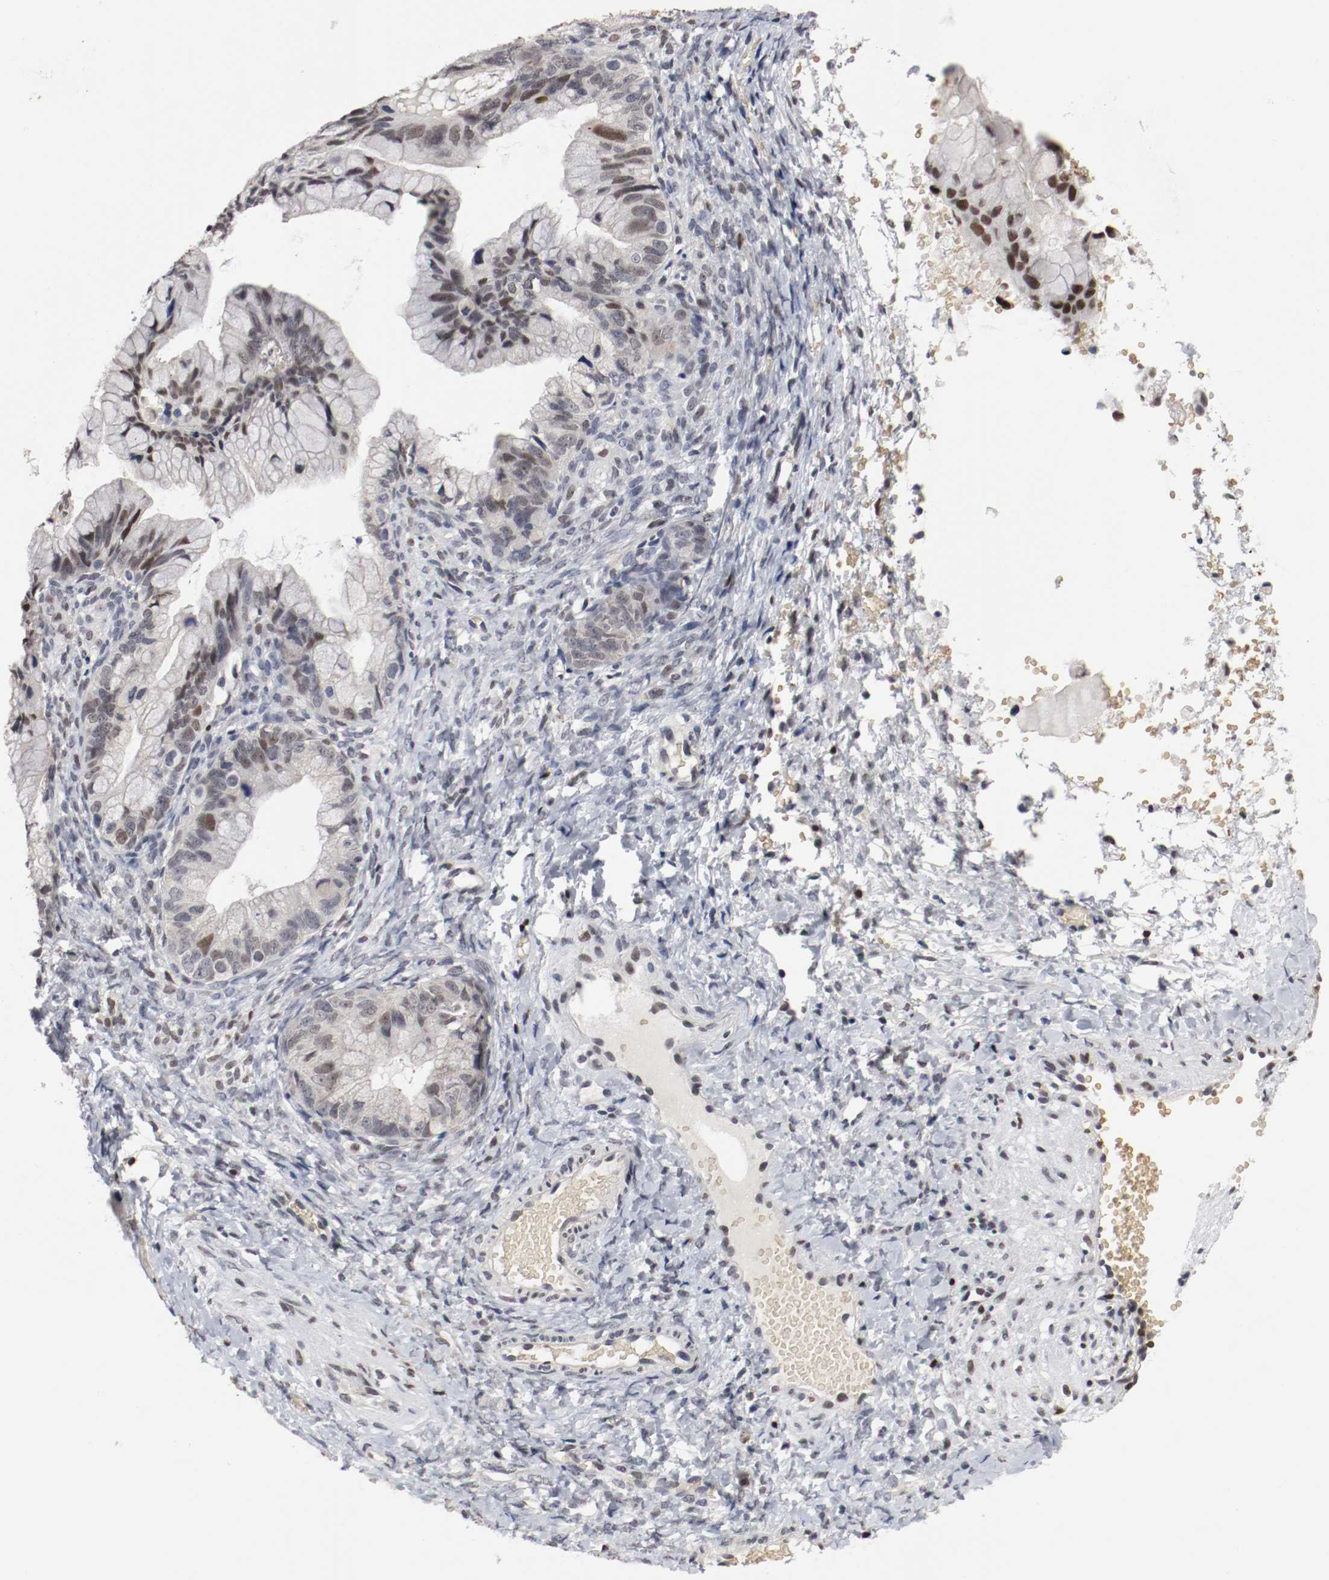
{"staining": {"intensity": "weak", "quantity": "<25%", "location": "nuclear"}, "tissue": "ovarian cancer", "cell_type": "Tumor cells", "image_type": "cancer", "snomed": [{"axis": "morphology", "description": "Cystadenocarcinoma, mucinous, NOS"}, {"axis": "topography", "description": "Ovary"}], "caption": "High magnification brightfield microscopy of ovarian mucinous cystadenocarcinoma stained with DAB (3,3'-diaminobenzidine) (brown) and counterstained with hematoxylin (blue): tumor cells show no significant expression.", "gene": "JUND", "patient": {"sex": "female", "age": 36}}